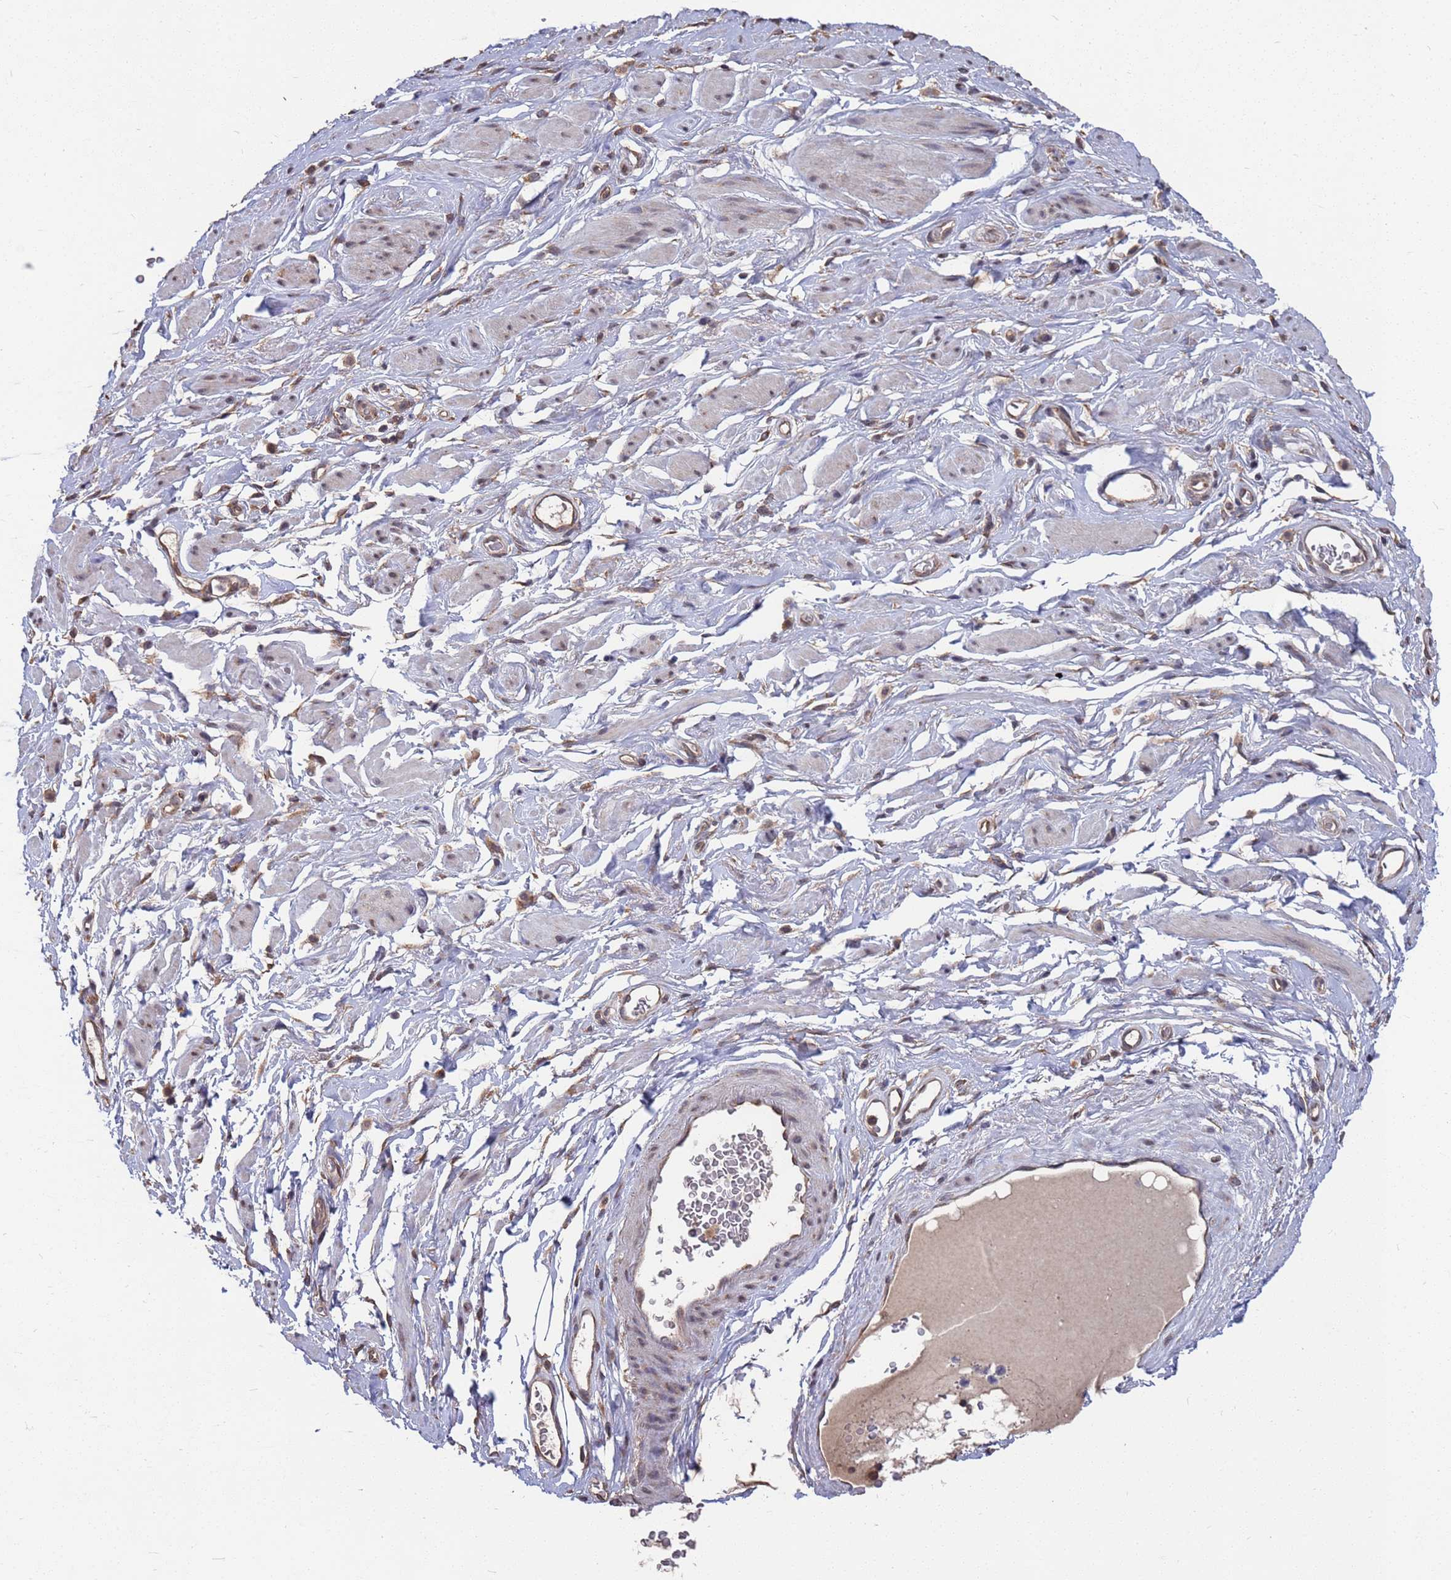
{"staining": {"intensity": "moderate", "quantity": ">75%", "location": "cytoplasmic/membranous"}, "tissue": "adipose tissue", "cell_type": "Adipocytes", "image_type": "normal", "snomed": [{"axis": "morphology", "description": "Normal tissue, NOS"}, {"axis": "morphology", "description": "Adenocarcinoma, NOS"}, {"axis": "topography", "description": "Rectum"}, {"axis": "topography", "description": "Vagina"}, {"axis": "topography", "description": "Peripheral nerve tissue"}], "caption": "DAB (3,3'-diaminobenzidine) immunohistochemical staining of normal adipose tissue shows moderate cytoplasmic/membranous protein staining in about >75% of adipocytes.", "gene": "CFAP119", "patient": {"sex": "female", "age": 71}}